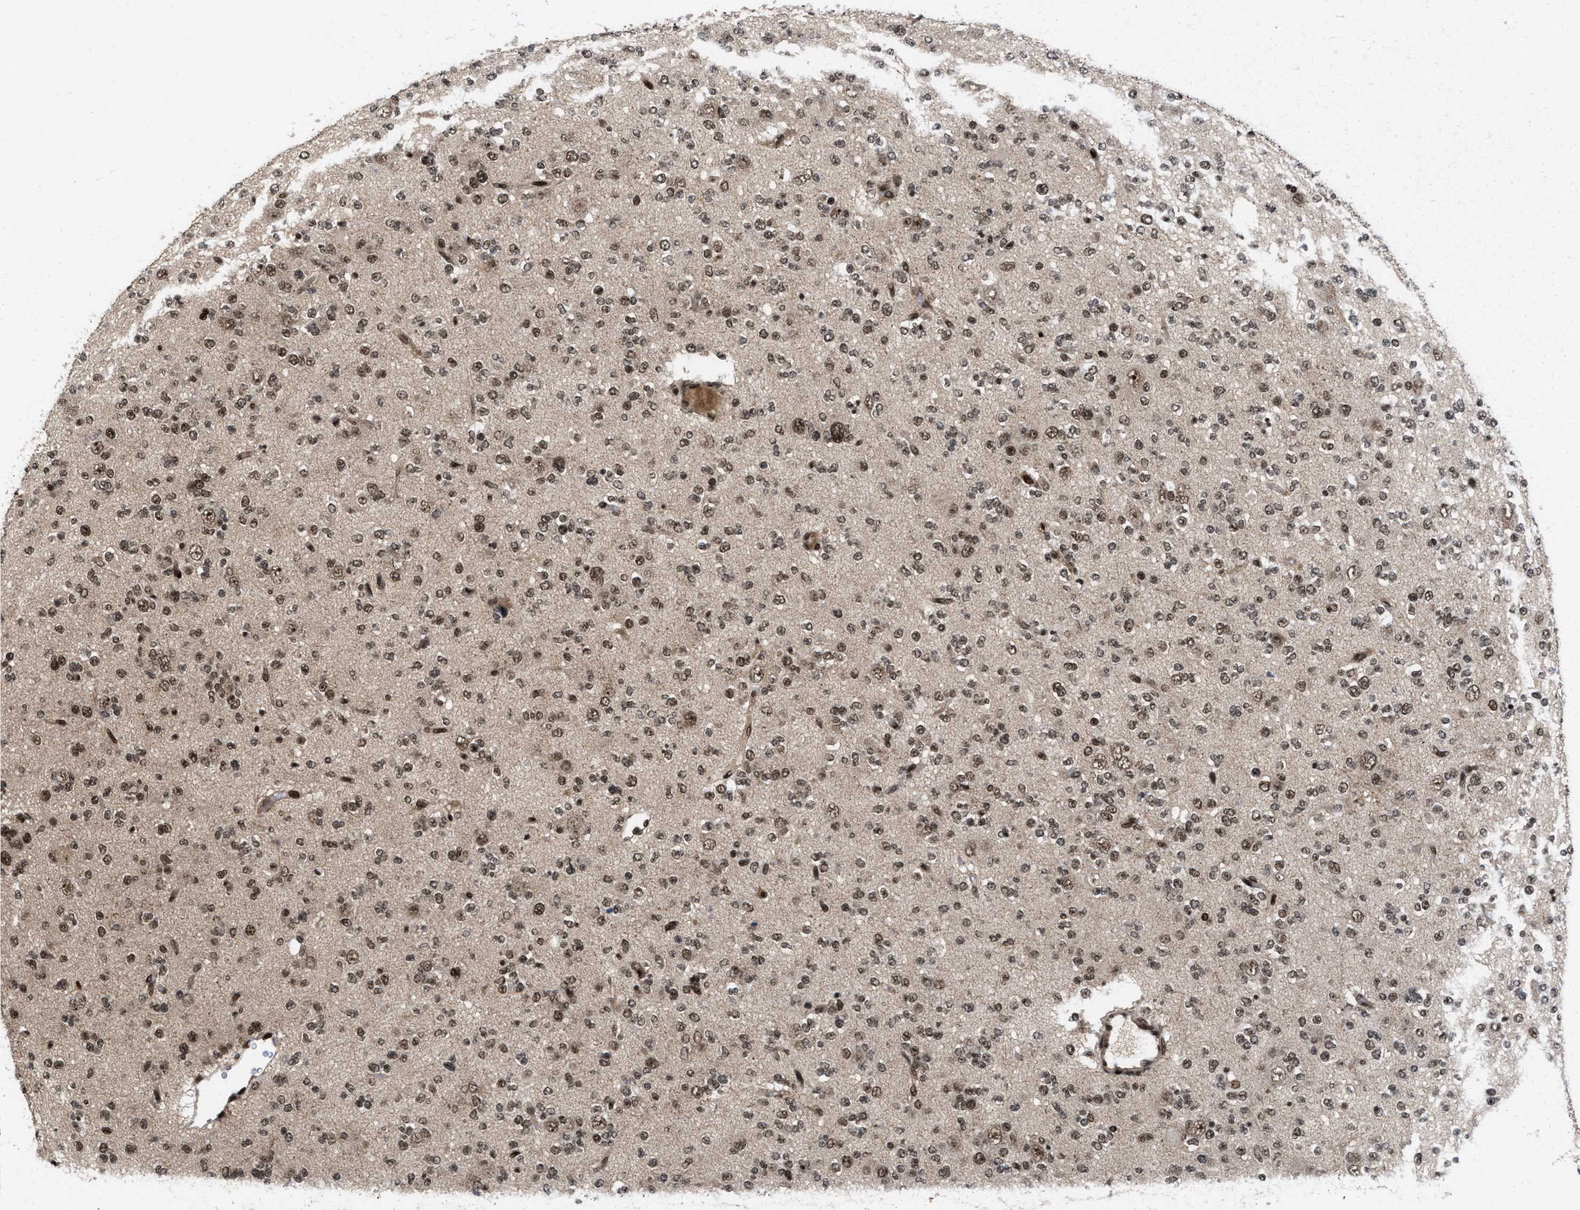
{"staining": {"intensity": "moderate", "quantity": ">75%", "location": "nuclear"}, "tissue": "glioma", "cell_type": "Tumor cells", "image_type": "cancer", "snomed": [{"axis": "morphology", "description": "Glioma, malignant, Low grade"}, {"axis": "topography", "description": "Brain"}], "caption": "Malignant low-grade glioma stained for a protein (brown) shows moderate nuclear positive staining in about >75% of tumor cells.", "gene": "WIZ", "patient": {"sex": "male", "age": 38}}